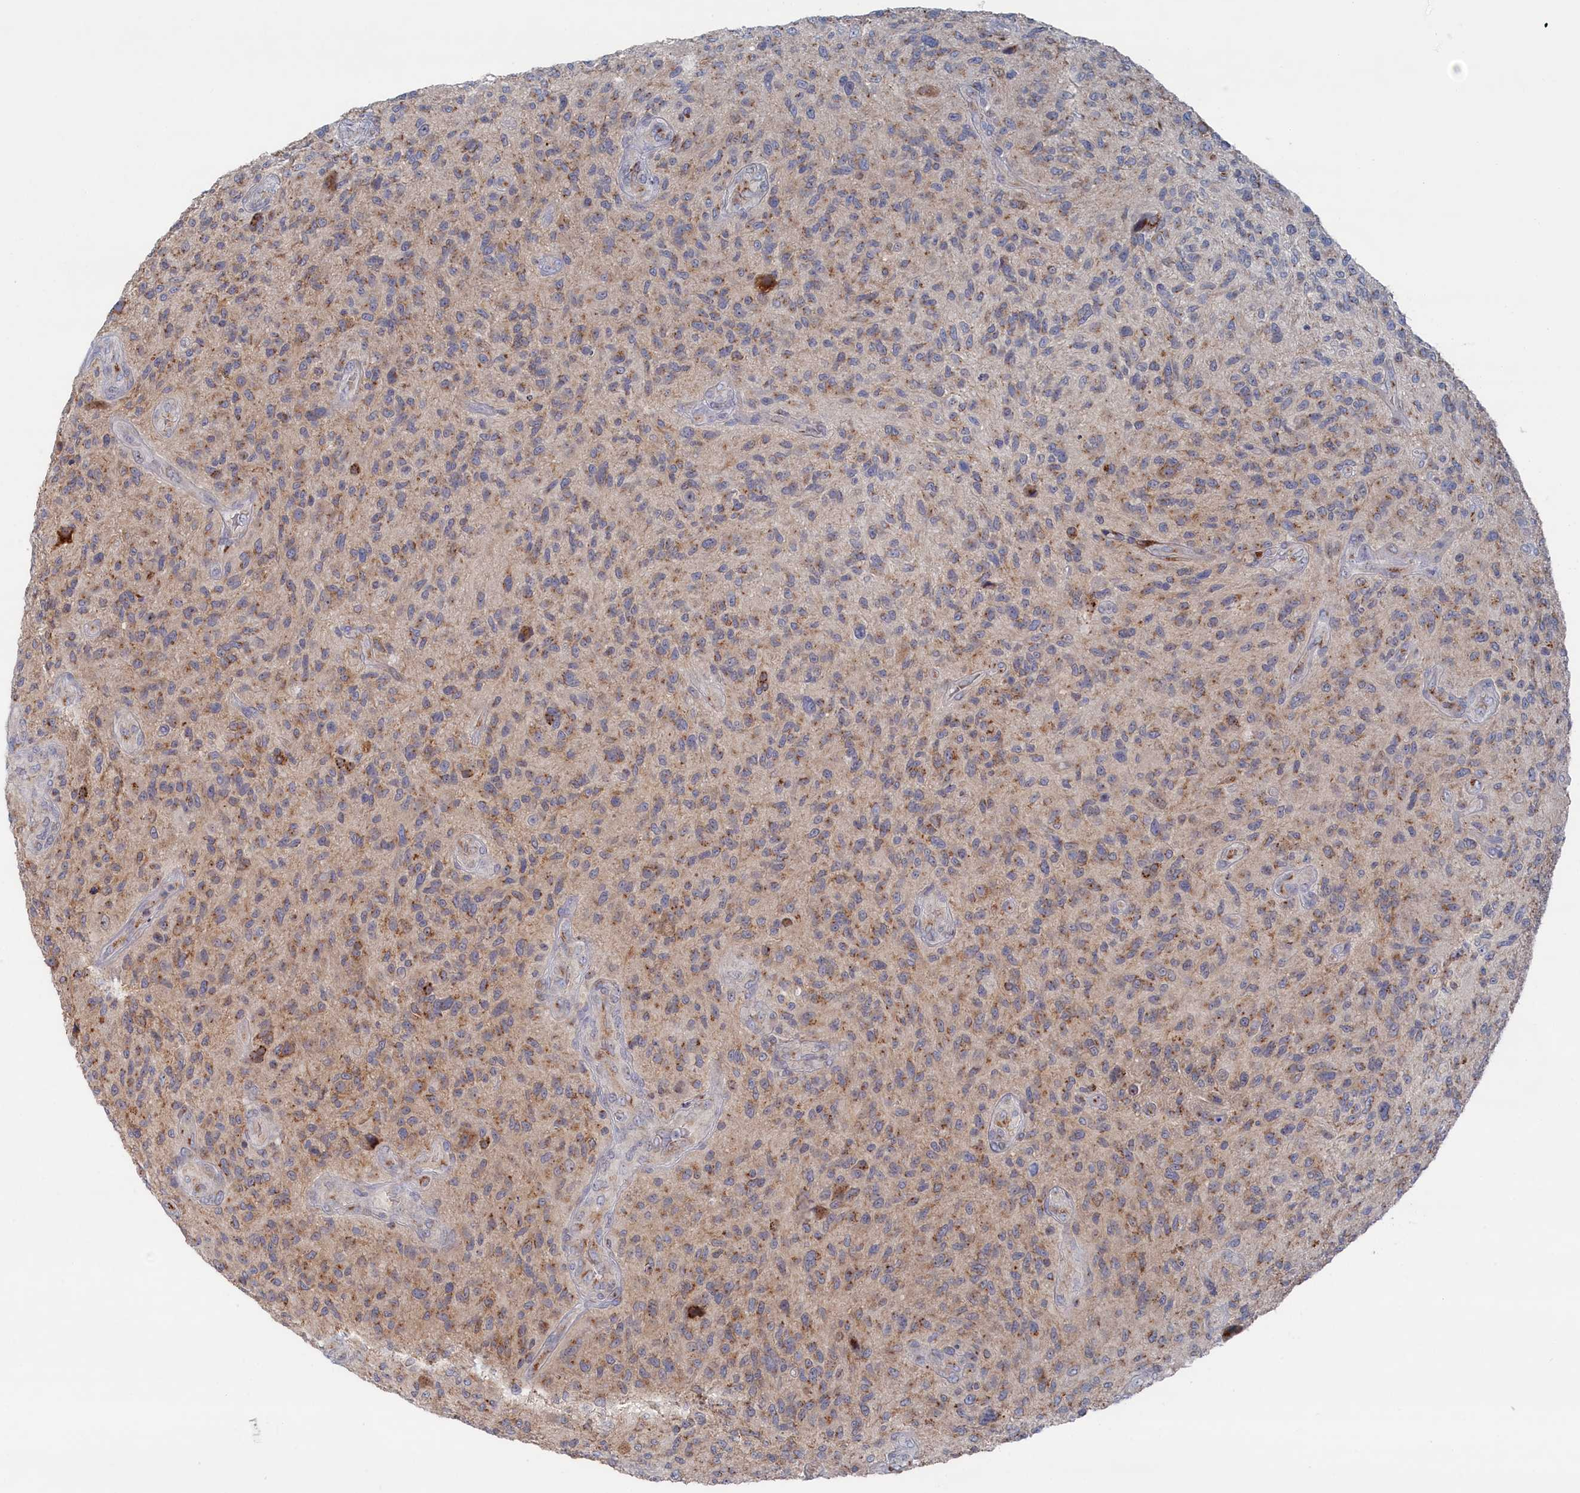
{"staining": {"intensity": "moderate", "quantity": "25%-75%", "location": "cytoplasmic/membranous"}, "tissue": "glioma", "cell_type": "Tumor cells", "image_type": "cancer", "snomed": [{"axis": "morphology", "description": "Glioma, malignant, High grade"}, {"axis": "topography", "description": "Brain"}], "caption": "Protein expression analysis of human high-grade glioma (malignant) reveals moderate cytoplasmic/membranous expression in approximately 25%-75% of tumor cells. The staining was performed using DAB (3,3'-diaminobenzidine) to visualize the protein expression in brown, while the nuclei were stained in blue with hematoxylin (Magnification: 20x).", "gene": "IRX1", "patient": {"sex": "male", "age": 47}}